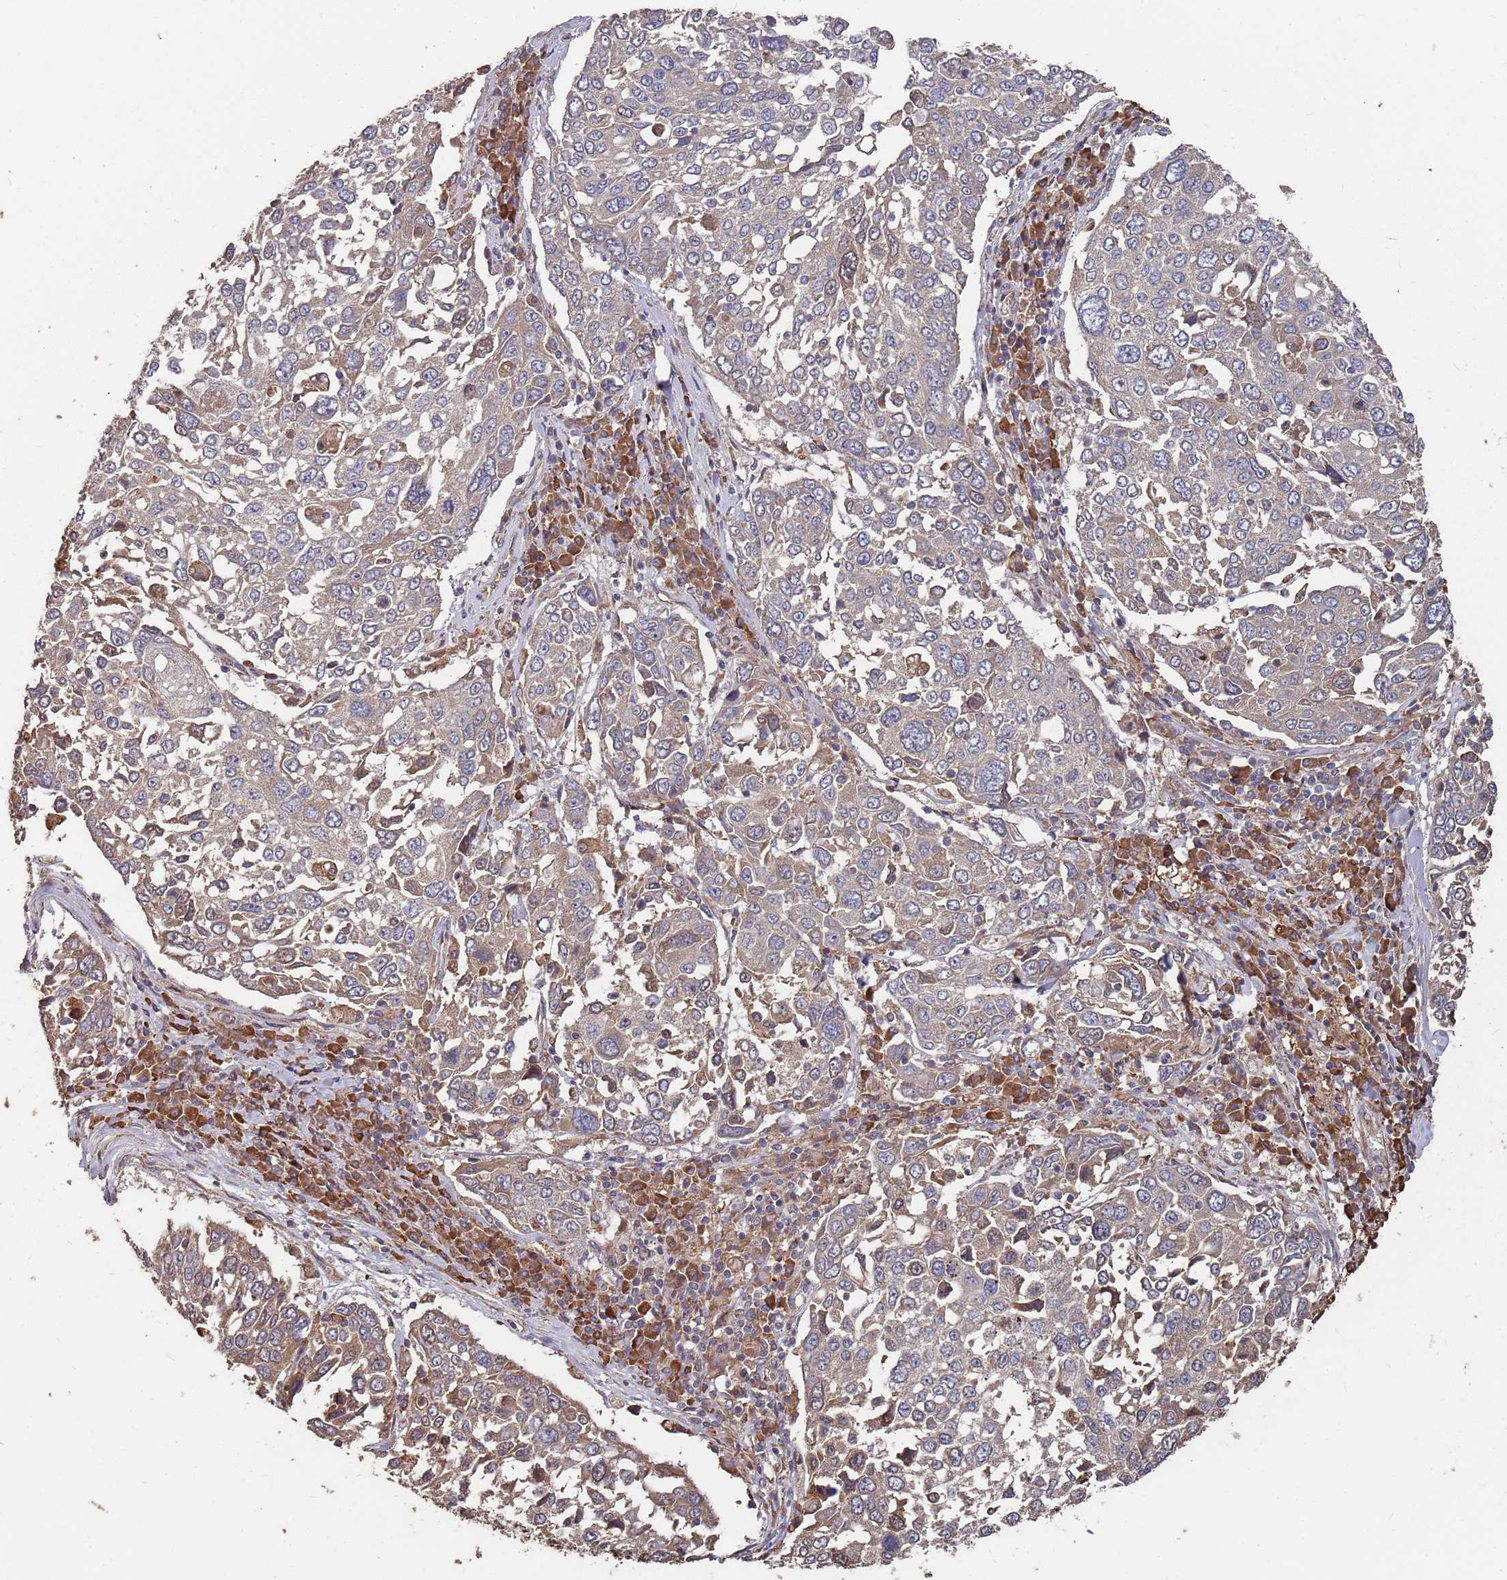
{"staining": {"intensity": "weak", "quantity": "<25%", "location": "cytoplasmic/membranous"}, "tissue": "lung cancer", "cell_type": "Tumor cells", "image_type": "cancer", "snomed": [{"axis": "morphology", "description": "Squamous cell carcinoma, NOS"}, {"axis": "topography", "description": "Lung"}], "caption": "A high-resolution photomicrograph shows immunohistochemistry (IHC) staining of lung cancer, which displays no significant staining in tumor cells.", "gene": "ATG5", "patient": {"sex": "male", "age": 65}}